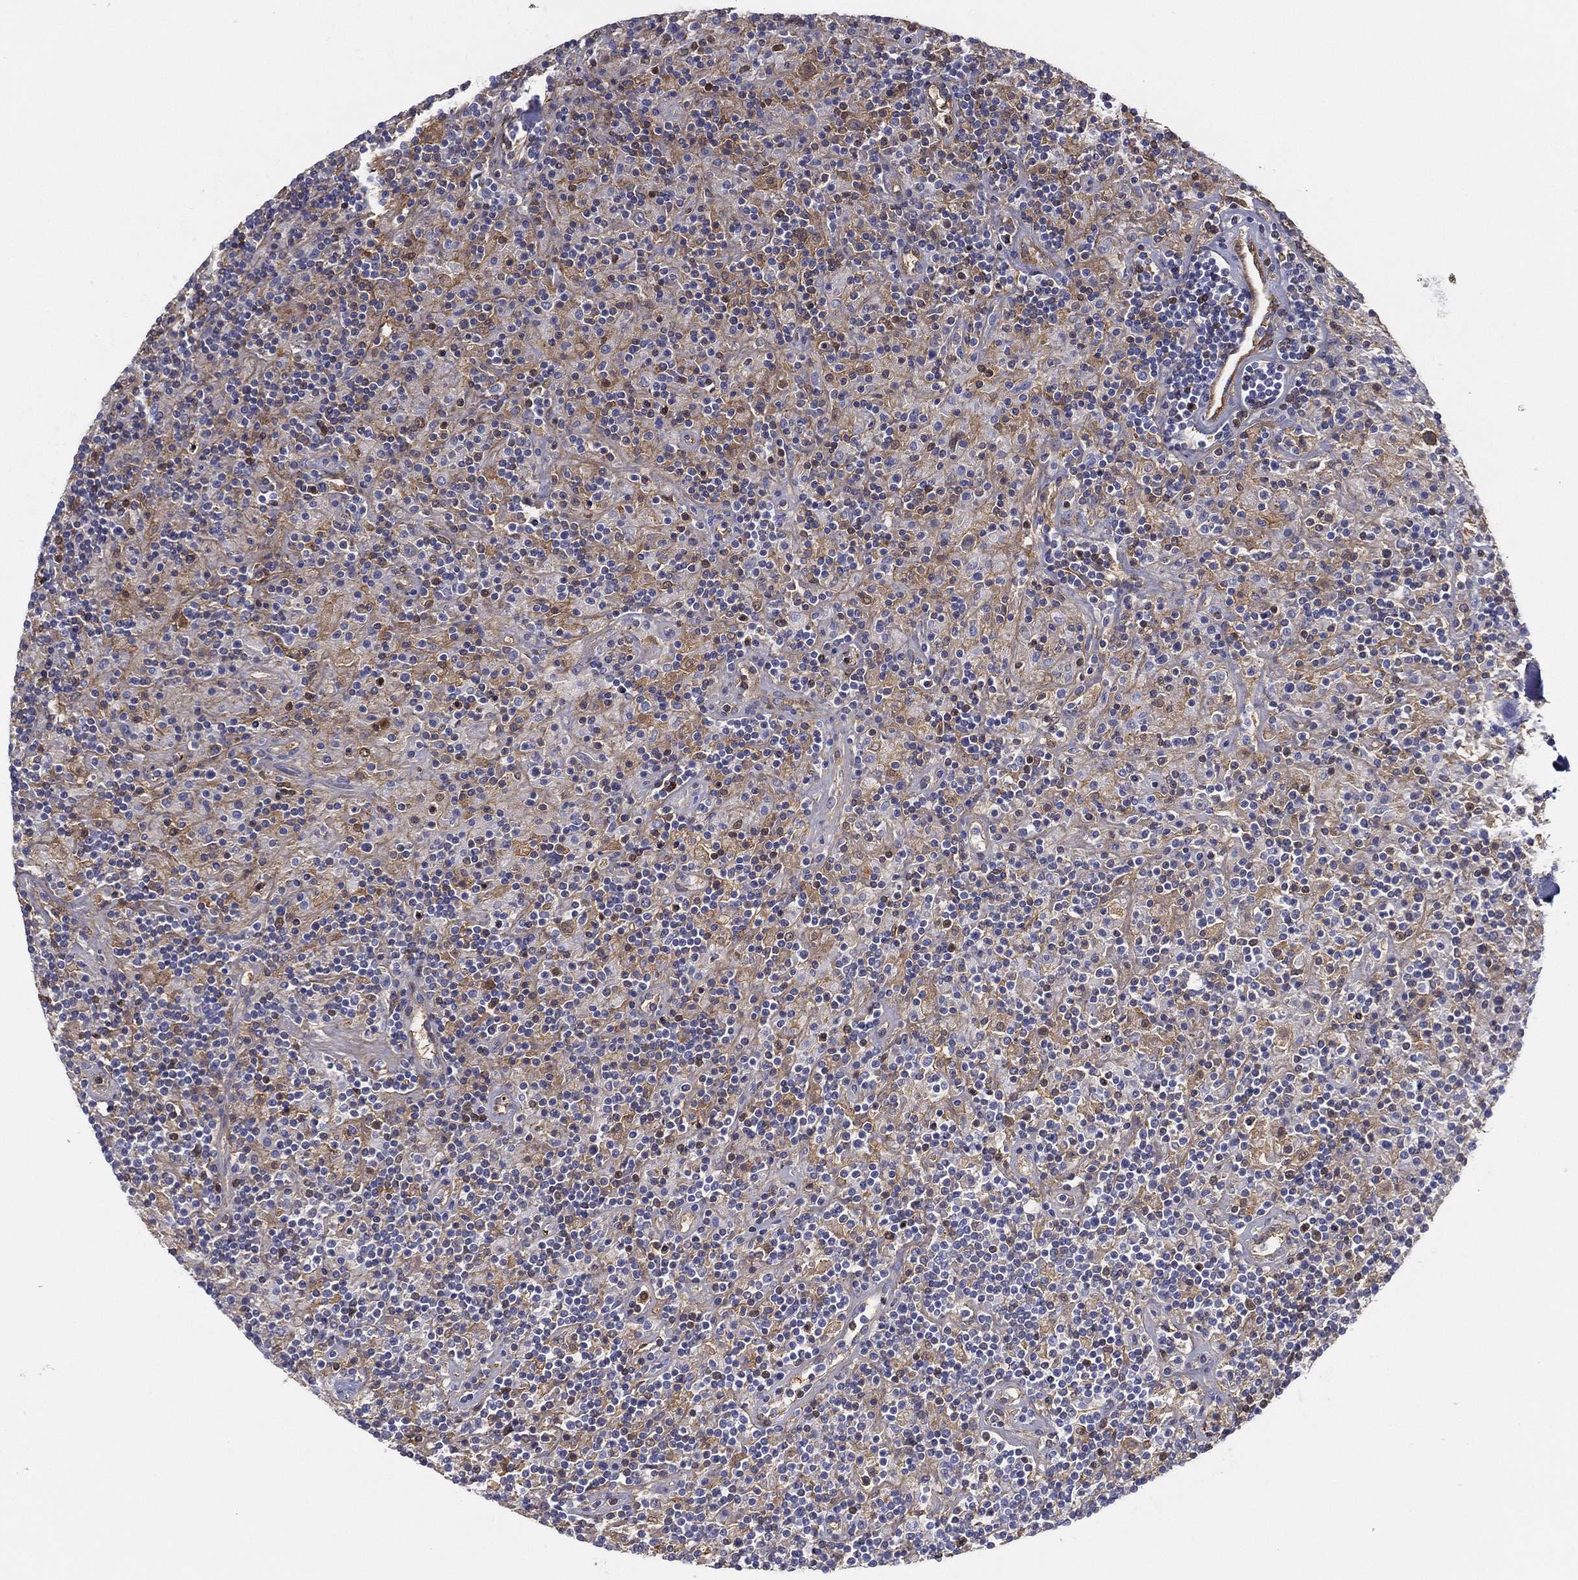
{"staining": {"intensity": "moderate", "quantity": "<25%", "location": "cytoplasmic/membranous"}, "tissue": "lymphoma", "cell_type": "Tumor cells", "image_type": "cancer", "snomed": [{"axis": "morphology", "description": "Hodgkin's disease, NOS"}, {"axis": "topography", "description": "Lymph node"}], "caption": "Approximately <25% of tumor cells in human lymphoma reveal moderate cytoplasmic/membranous protein expression as visualized by brown immunohistochemical staining.", "gene": "IFNB1", "patient": {"sex": "male", "age": 70}}